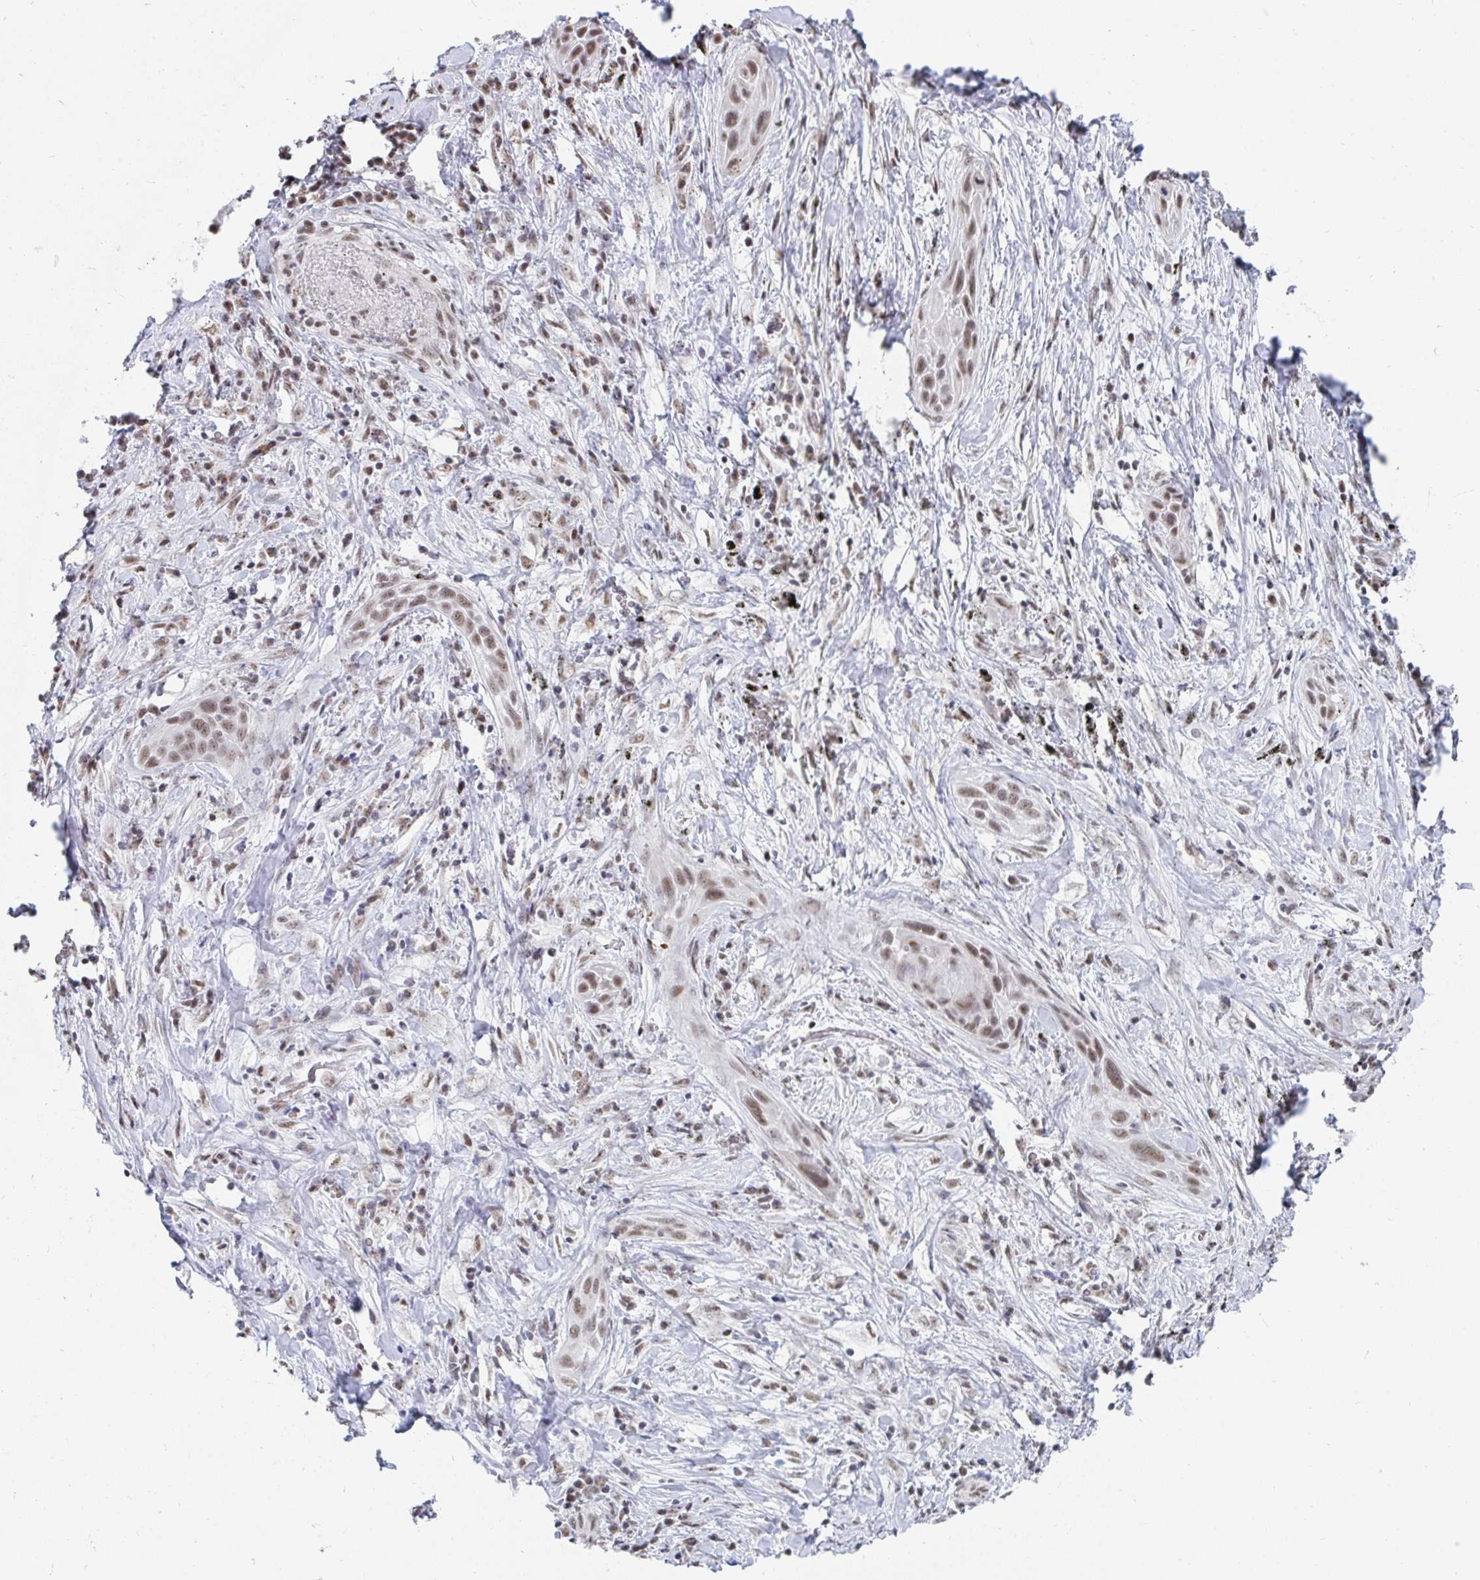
{"staining": {"intensity": "moderate", "quantity": ">75%", "location": "nuclear"}, "tissue": "lung cancer", "cell_type": "Tumor cells", "image_type": "cancer", "snomed": [{"axis": "morphology", "description": "Squamous cell carcinoma, NOS"}, {"axis": "topography", "description": "Lung"}], "caption": "Immunohistochemistry micrograph of neoplastic tissue: squamous cell carcinoma (lung) stained using immunohistochemistry shows medium levels of moderate protein expression localized specifically in the nuclear of tumor cells, appearing as a nuclear brown color.", "gene": "TRIP12", "patient": {"sex": "male", "age": 79}}